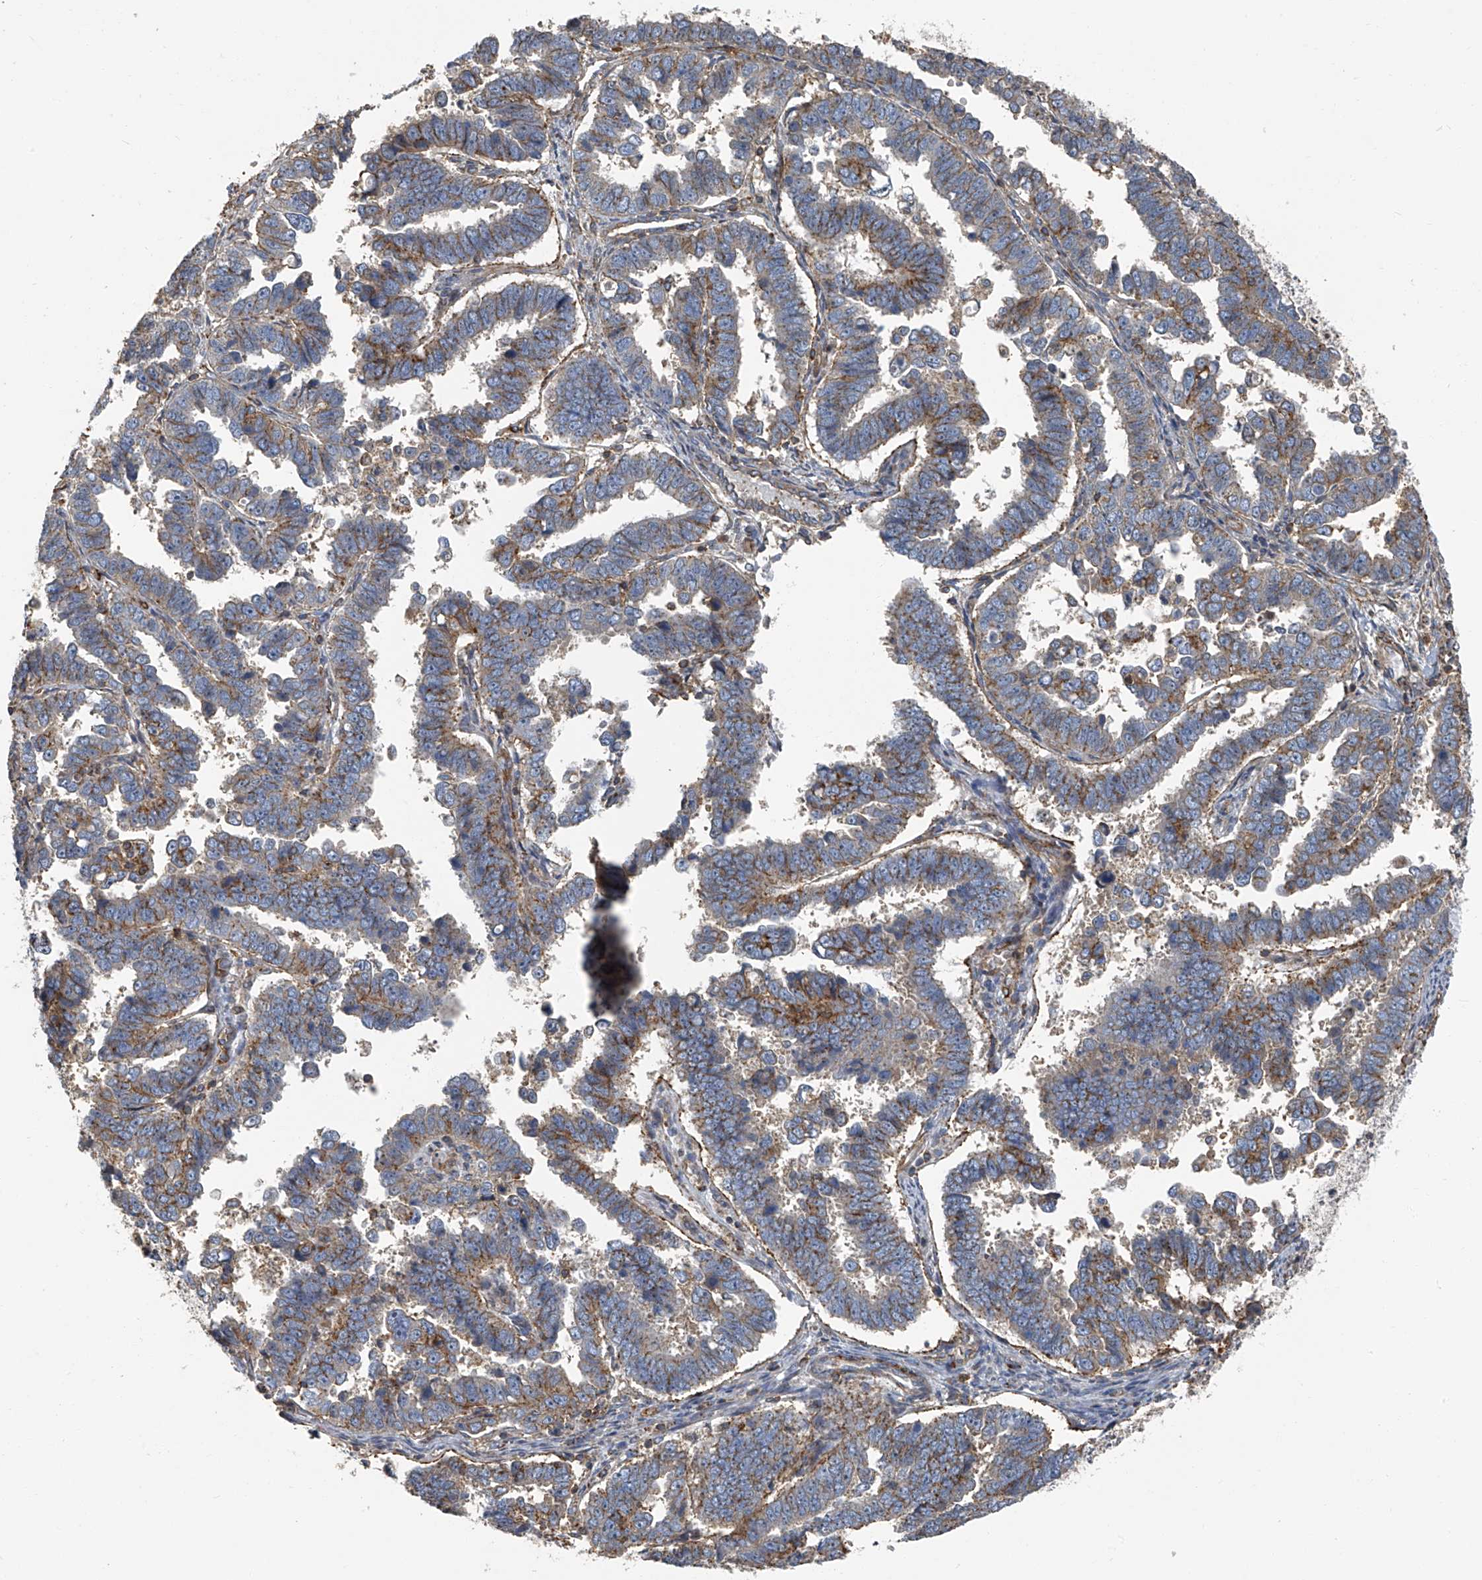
{"staining": {"intensity": "moderate", "quantity": "25%-75%", "location": "cytoplasmic/membranous"}, "tissue": "endometrial cancer", "cell_type": "Tumor cells", "image_type": "cancer", "snomed": [{"axis": "morphology", "description": "Adenocarcinoma, NOS"}, {"axis": "topography", "description": "Endometrium"}], "caption": "Tumor cells display medium levels of moderate cytoplasmic/membranous staining in approximately 25%-75% of cells in endometrial adenocarcinoma.", "gene": "SEPTIN7", "patient": {"sex": "female", "age": 75}}